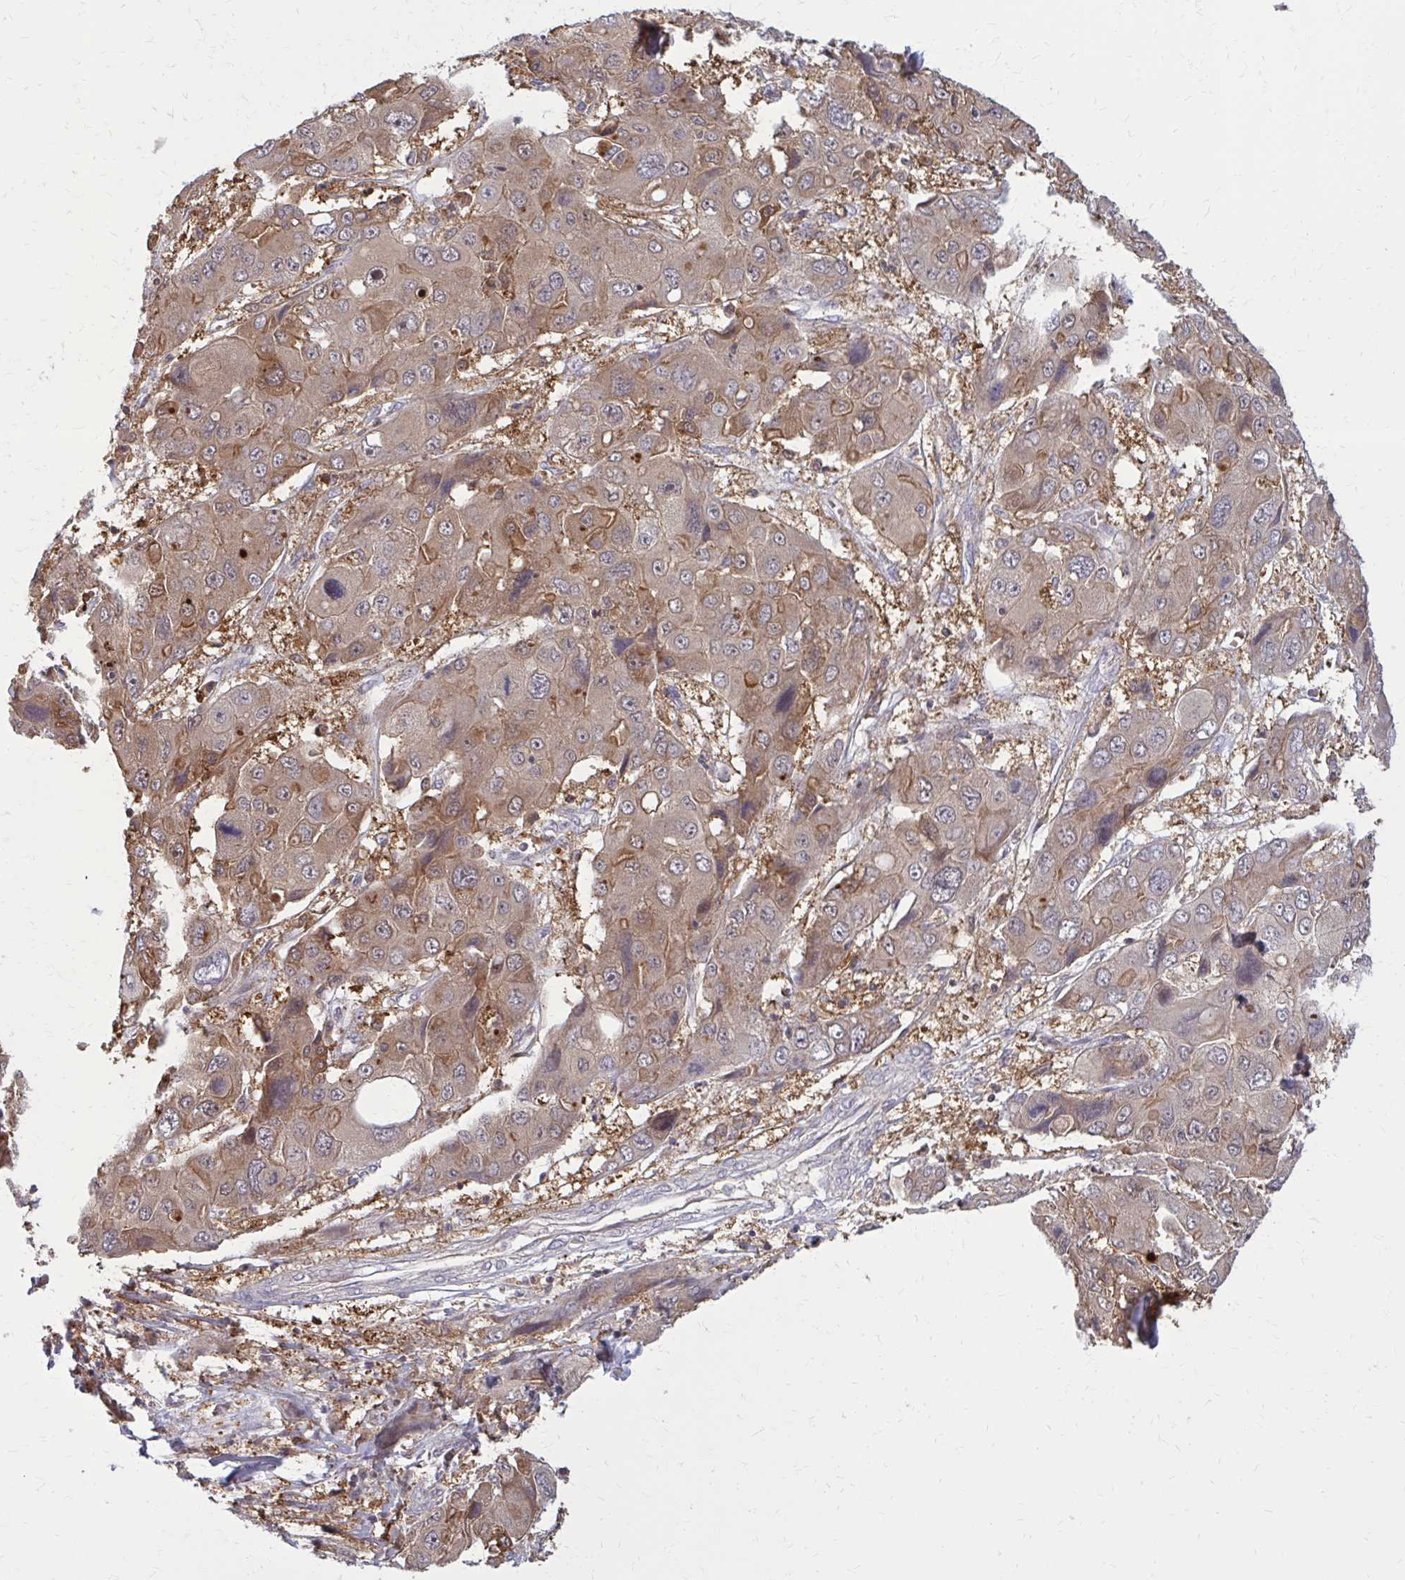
{"staining": {"intensity": "moderate", "quantity": "25%-75%", "location": "cytoplasmic/membranous"}, "tissue": "liver cancer", "cell_type": "Tumor cells", "image_type": "cancer", "snomed": [{"axis": "morphology", "description": "Cholangiocarcinoma"}, {"axis": "topography", "description": "Liver"}], "caption": "IHC staining of liver cancer (cholangiocarcinoma), which shows medium levels of moderate cytoplasmic/membranous expression in about 25%-75% of tumor cells indicating moderate cytoplasmic/membranous protein staining. The staining was performed using DAB (brown) for protein detection and nuclei were counterstained in hematoxylin (blue).", "gene": "DBI", "patient": {"sex": "male", "age": 67}}